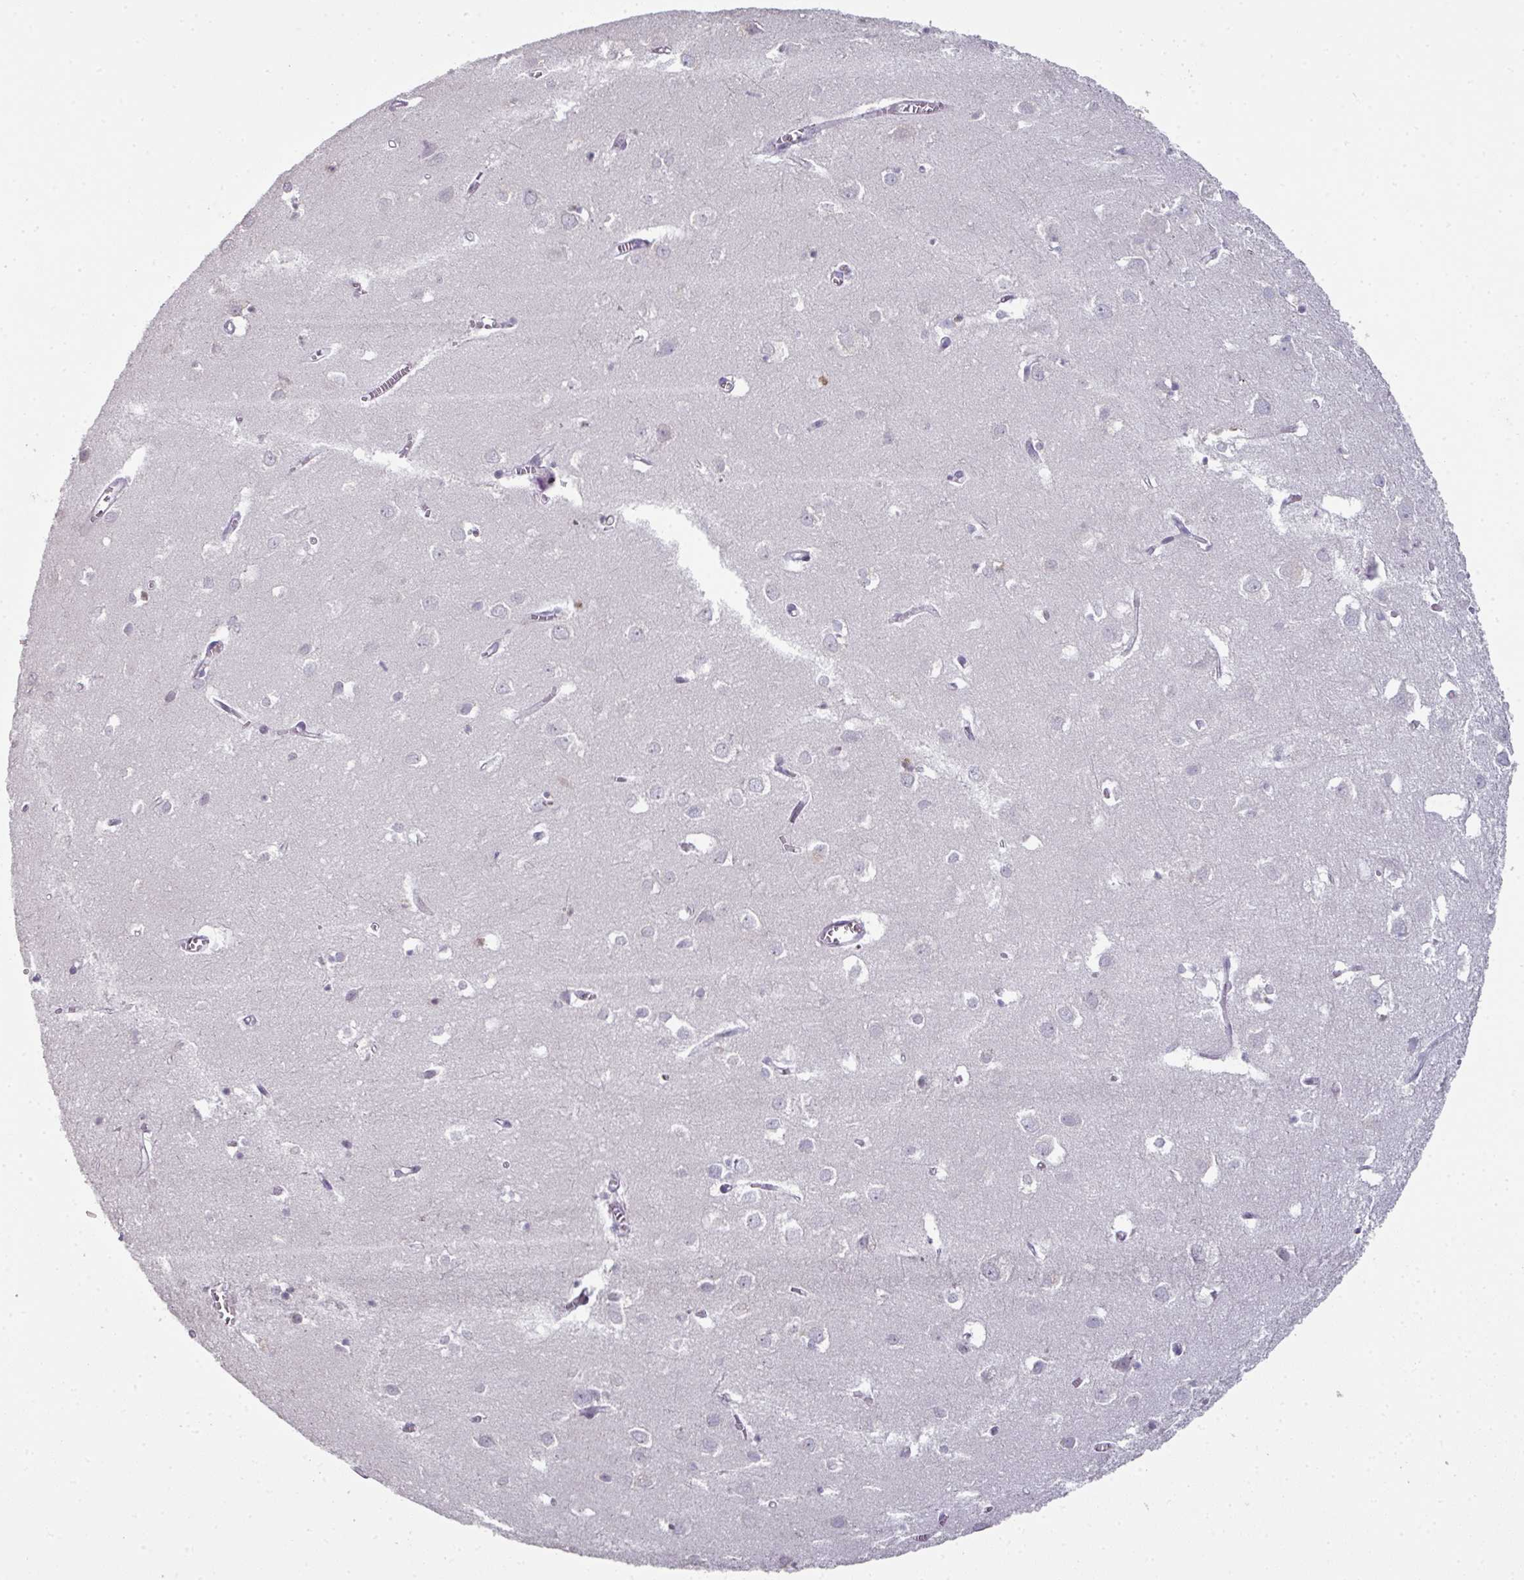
{"staining": {"intensity": "negative", "quantity": "none", "location": "none"}, "tissue": "cerebral cortex", "cell_type": "Endothelial cells", "image_type": "normal", "snomed": [{"axis": "morphology", "description": "Normal tissue, NOS"}, {"axis": "topography", "description": "Cerebral cortex"}], "caption": "Human cerebral cortex stained for a protein using IHC demonstrates no expression in endothelial cells.", "gene": "GTF2H3", "patient": {"sex": "male", "age": 70}}